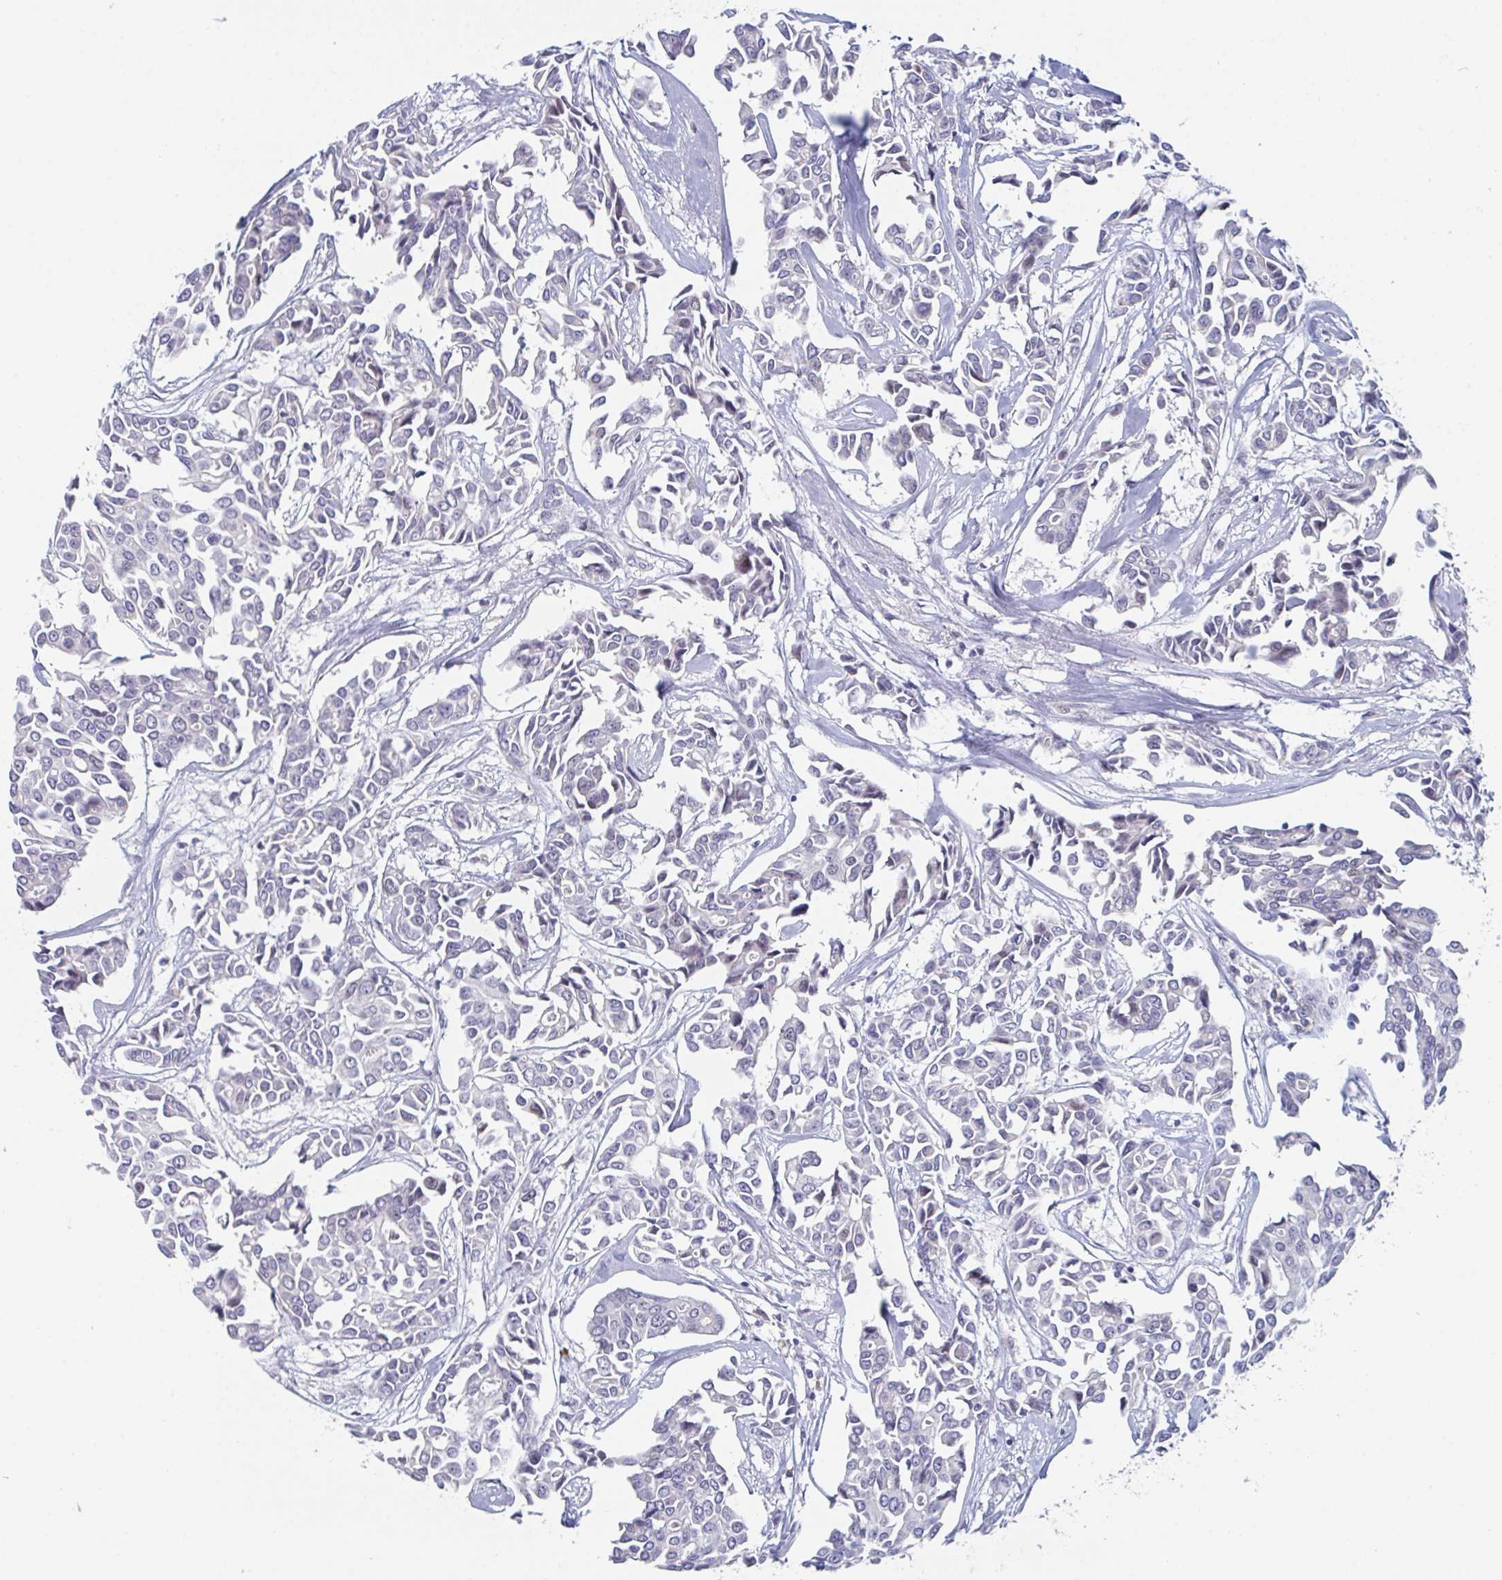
{"staining": {"intensity": "weak", "quantity": "<25%", "location": "nuclear"}, "tissue": "breast cancer", "cell_type": "Tumor cells", "image_type": "cancer", "snomed": [{"axis": "morphology", "description": "Duct carcinoma"}, {"axis": "topography", "description": "Breast"}], "caption": "This is an immunohistochemistry image of breast infiltrating ductal carcinoma. There is no expression in tumor cells.", "gene": "CENPT", "patient": {"sex": "female", "age": 54}}